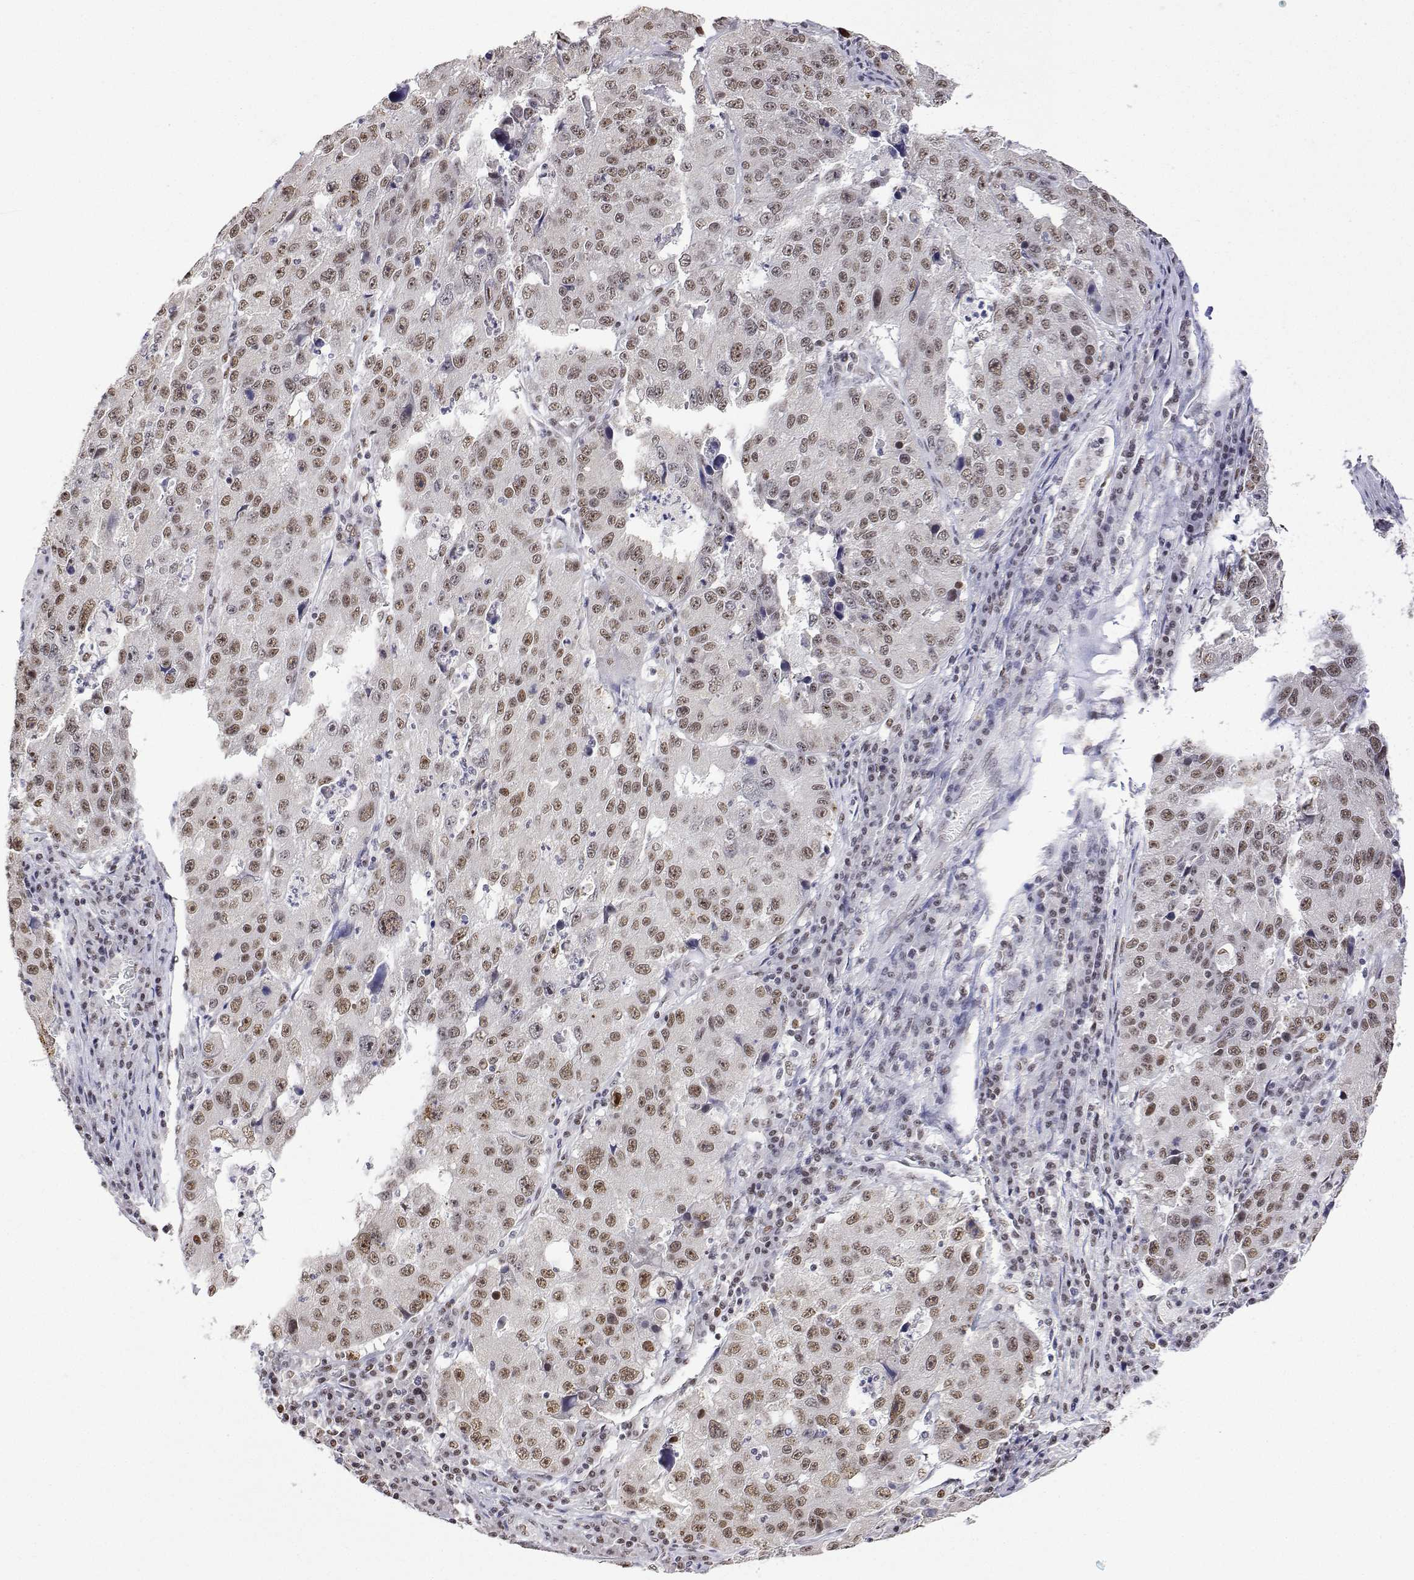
{"staining": {"intensity": "moderate", "quantity": ">75%", "location": "nuclear"}, "tissue": "stomach cancer", "cell_type": "Tumor cells", "image_type": "cancer", "snomed": [{"axis": "morphology", "description": "Adenocarcinoma, NOS"}, {"axis": "topography", "description": "Stomach"}], "caption": "Tumor cells show medium levels of moderate nuclear positivity in approximately >75% of cells in human adenocarcinoma (stomach). The staining is performed using DAB (3,3'-diaminobenzidine) brown chromogen to label protein expression. The nuclei are counter-stained blue using hematoxylin.", "gene": "ADAR", "patient": {"sex": "male", "age": 71}}